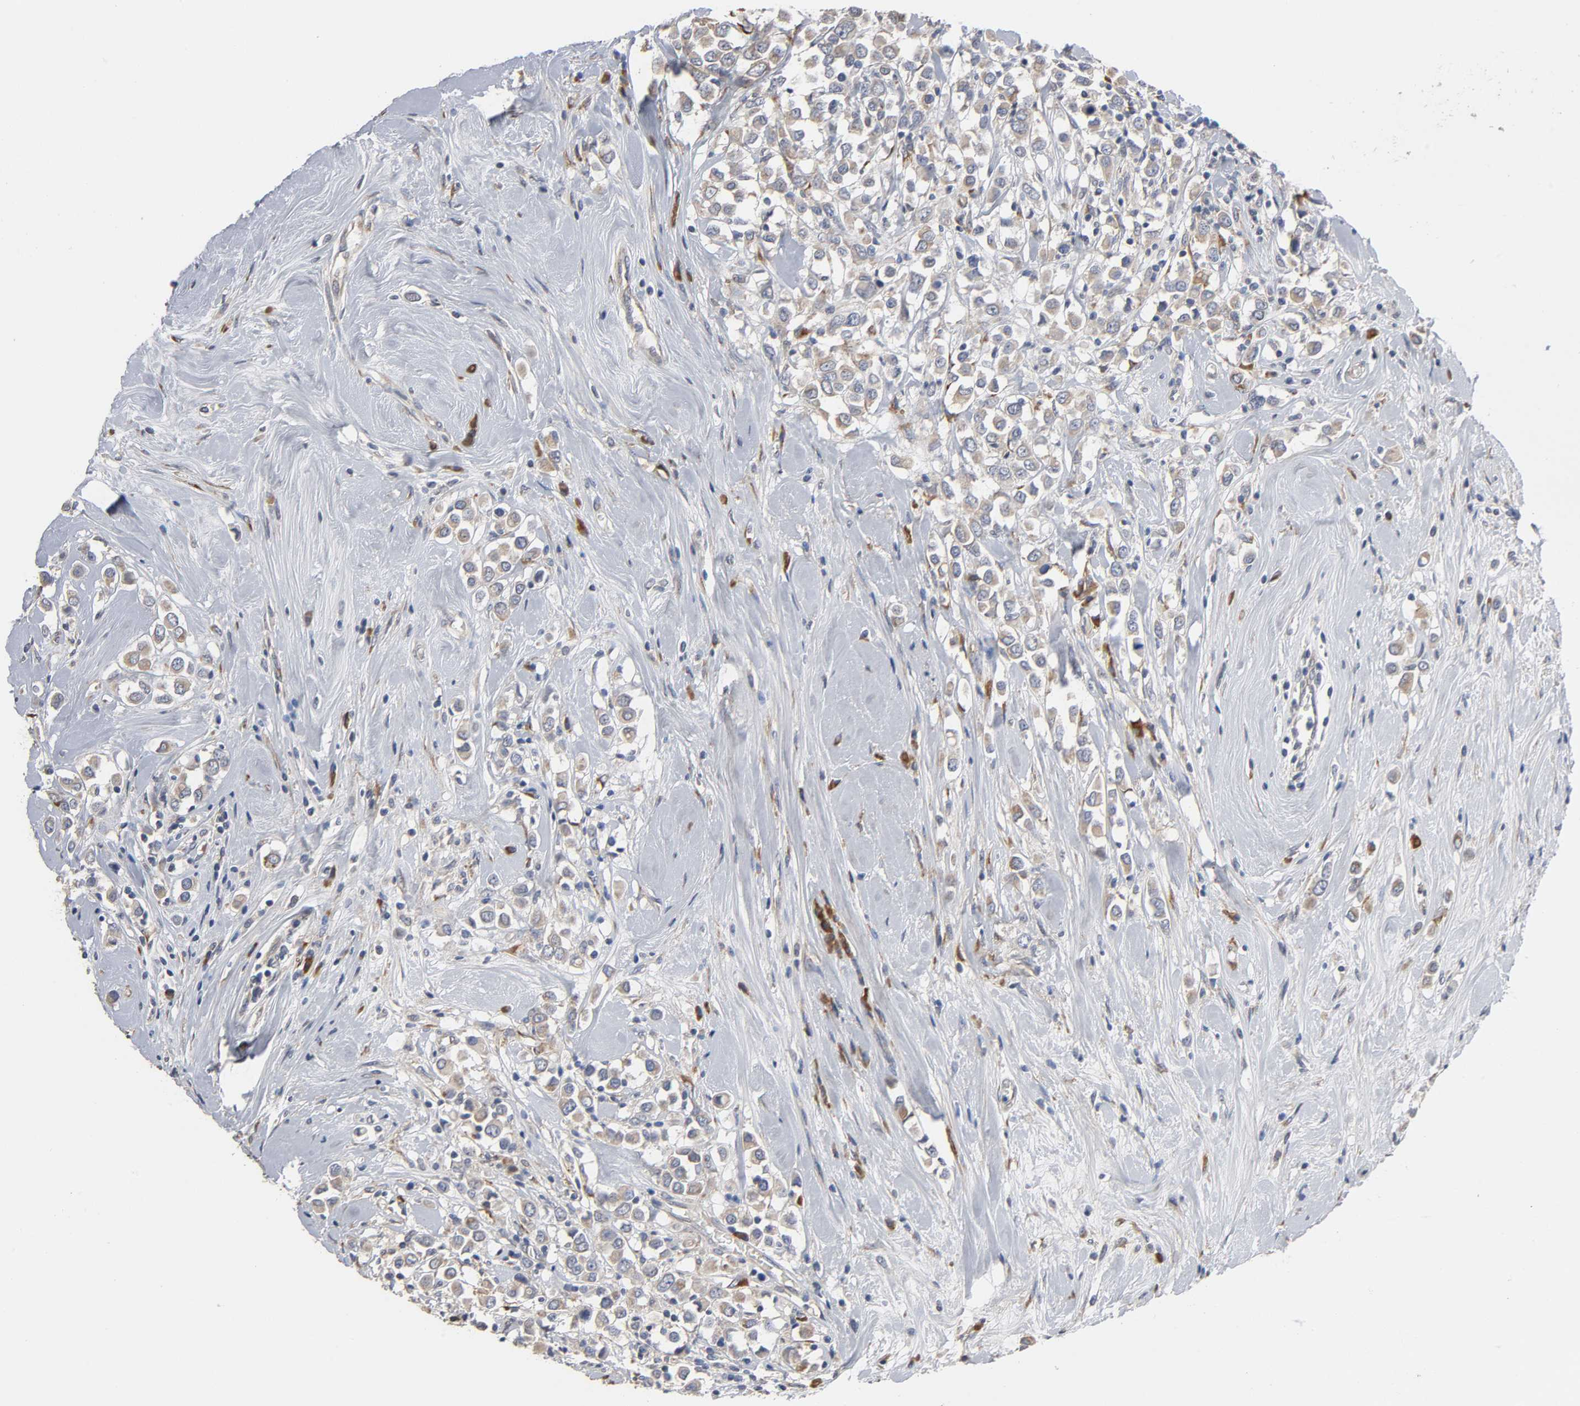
{"staining": {"intensity": "weak", "quantity": ">75%", "location": "cytoplasmic/membranous"}, "tissue": "breast cancer", "cell_type": "Tumor cells", "image_type": "cancer", "snomed": [{"axis": "morphology", "description": "Duct carcinoma"}, {"axis": "topography", "description": "Breast"}], "caption": "Immunohistochemical staining of breast cancer (invasive ductal carcinoma) reveals weak cytoplasmic/membranous protein expression in approximately >75% of tumor cells. Immunohistochemistry stains the protein in brown and the nuclei are stained blue.", "gene": "HDLBP", "patient": {"sex": "female", "age": 61}}